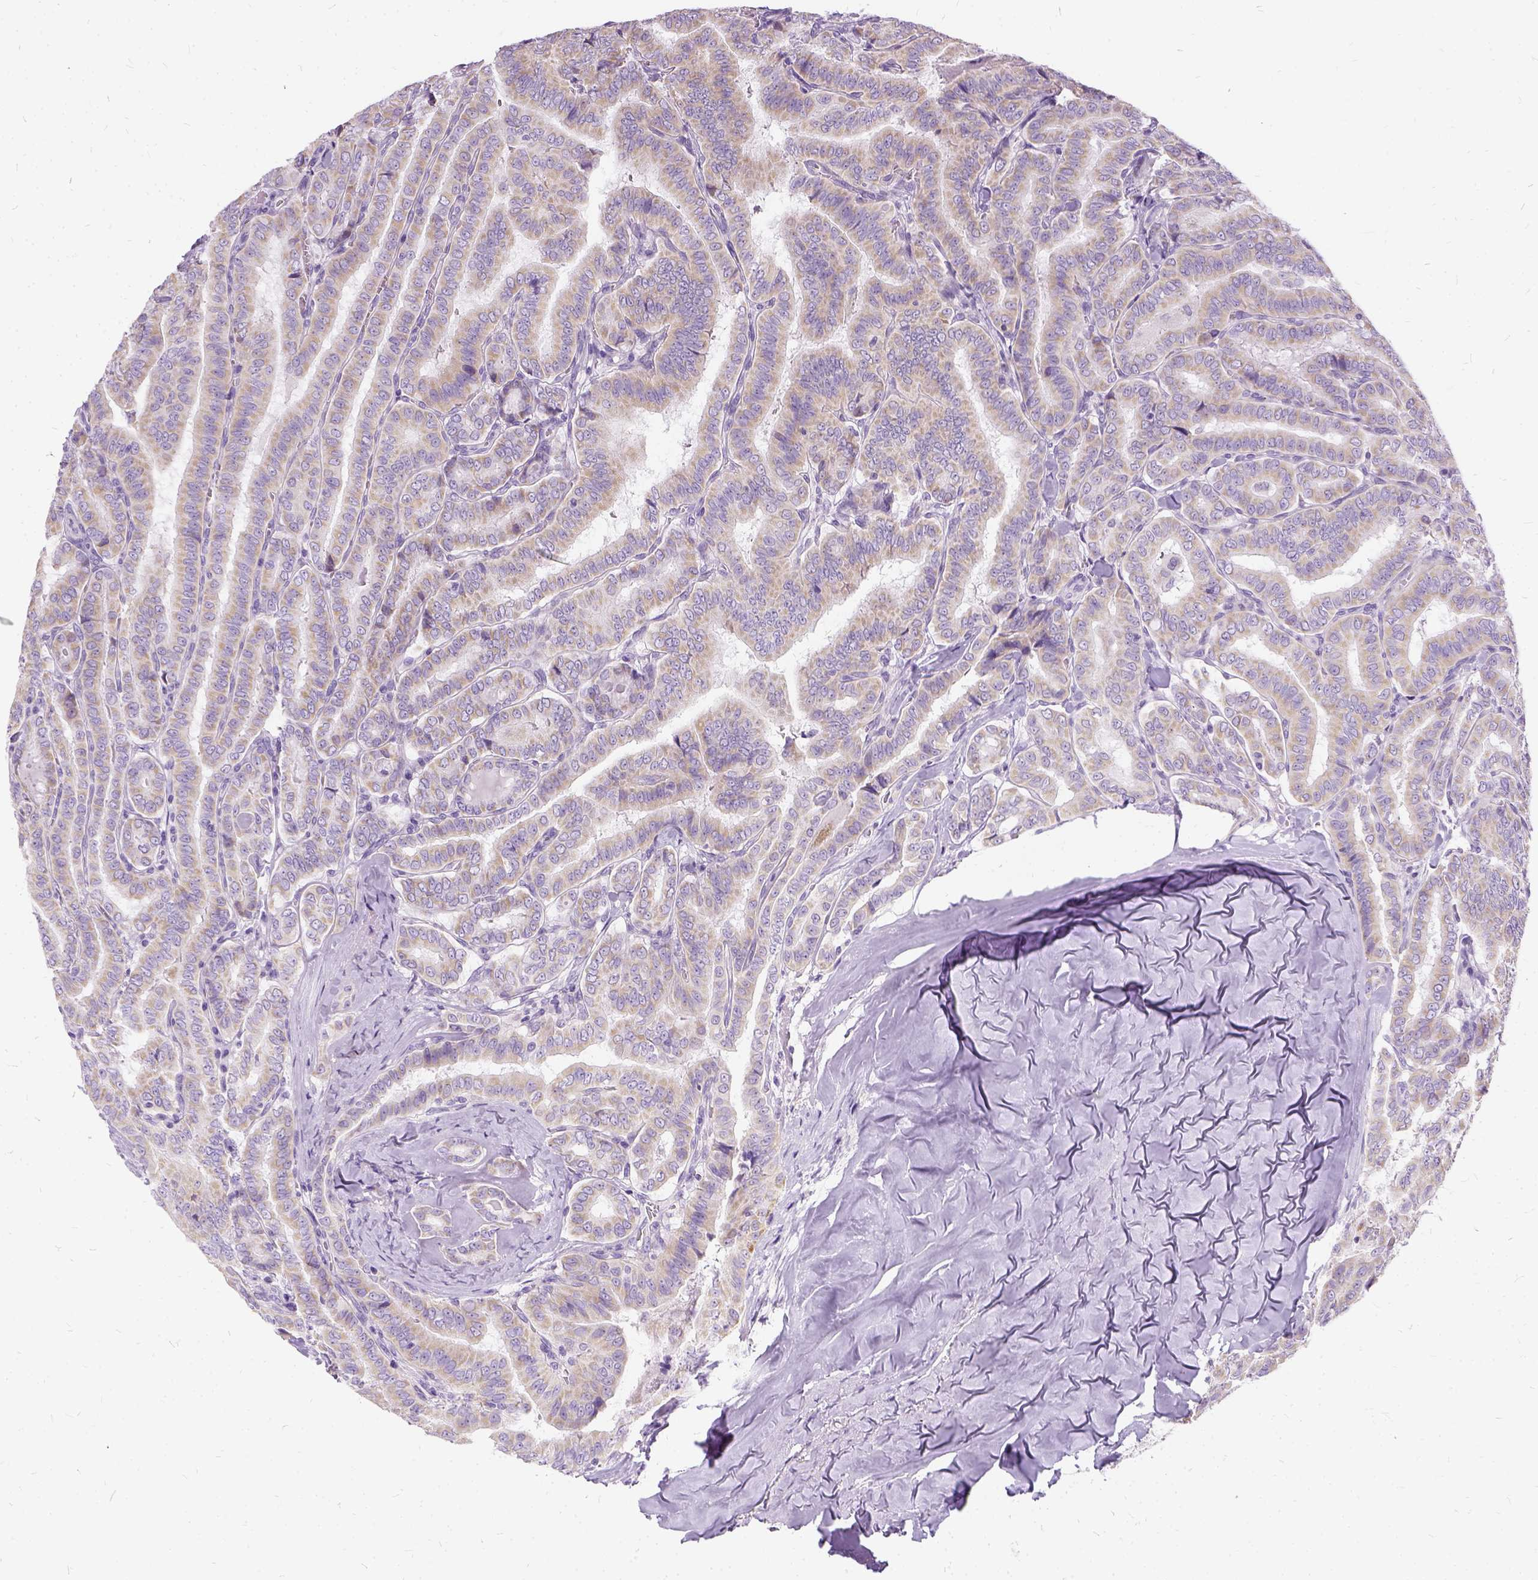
{"staining": {"intensity": "moderate", "quantity": ">75%", "location": "cytoplasmic/membranous"}, "tissue": "thyroid cancer", "cell_type": "Tumor cells", "image_type": "cancer", "snomed": [{"axis": "morphology", "description": "Papillary adenocarcinoma, NOS"}, {"axis": "morphology", "description": "Papillary adenoma metastatic"}, {"axis": "topography", "description": "Thyroid gland"}], "caption": "The photomicrograph exhibits staining of papillary adenocarcinoma (thyroid), revealing moderate cytoplasmic/membranous protein positivity (brown color) within tumor cells. (DAB IHC with brightfield microscopy, high magnification).", "gene": "FDX1", "patient": {"sex": "female", "age": 50}}